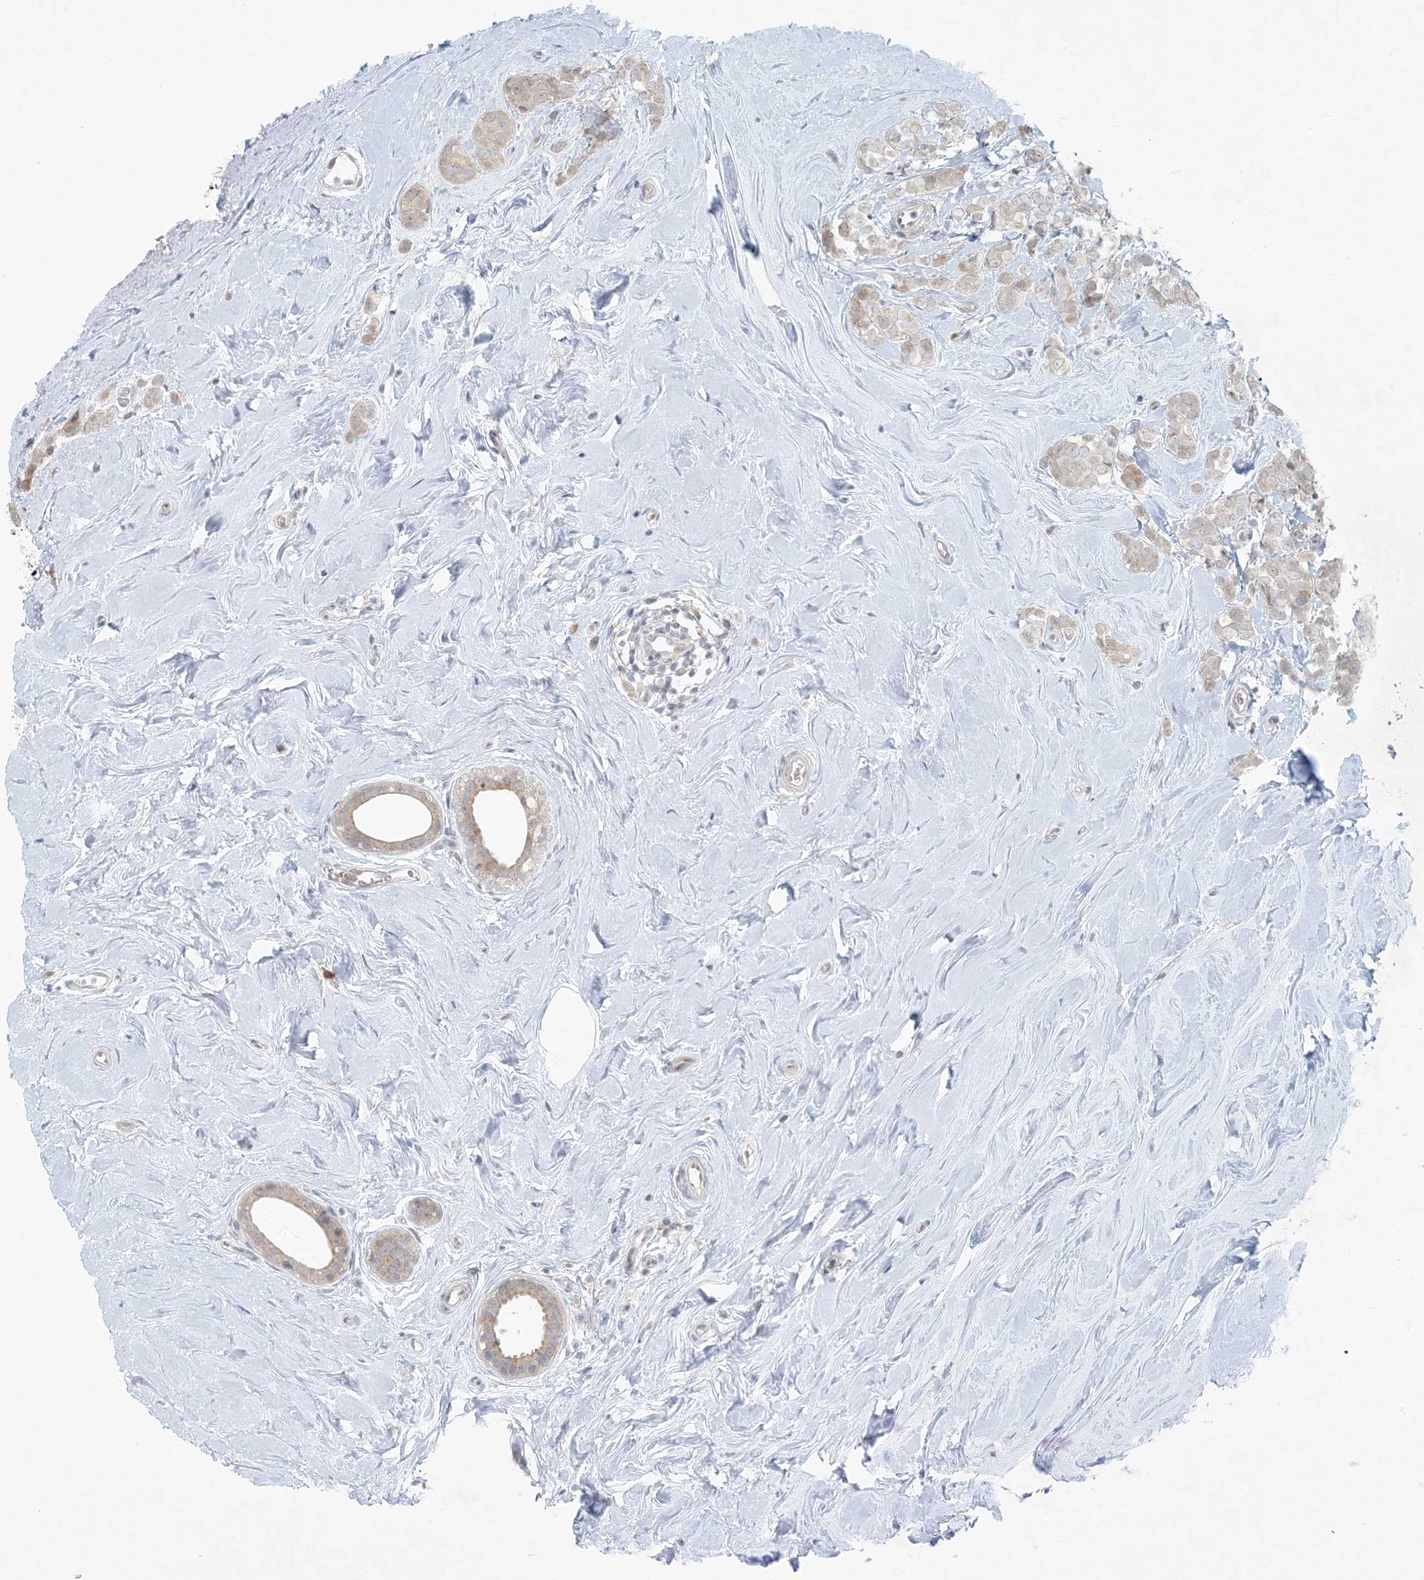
{"staining": {"intensity": "weak", "quantity": ">75%", "location": "cytoplasmic/membranous,nuclear"}, "tissue": "breast cancer", "cell_type": "Tumor cells", "image_type": "cancer", "snomed": [{"axis": "morphology", "description": "Lobular carcinoma"}, {"axis": "topography", "description": "Breast"}], "caption": "Immunohistochemical staining of breast lobular carcinoma shows weak cytoplasmic/membranous and nuclear protein positivity in about >75% of tumor cells.", "gene": "OBI1", "patient": {"sex": "female", "age": 47}}